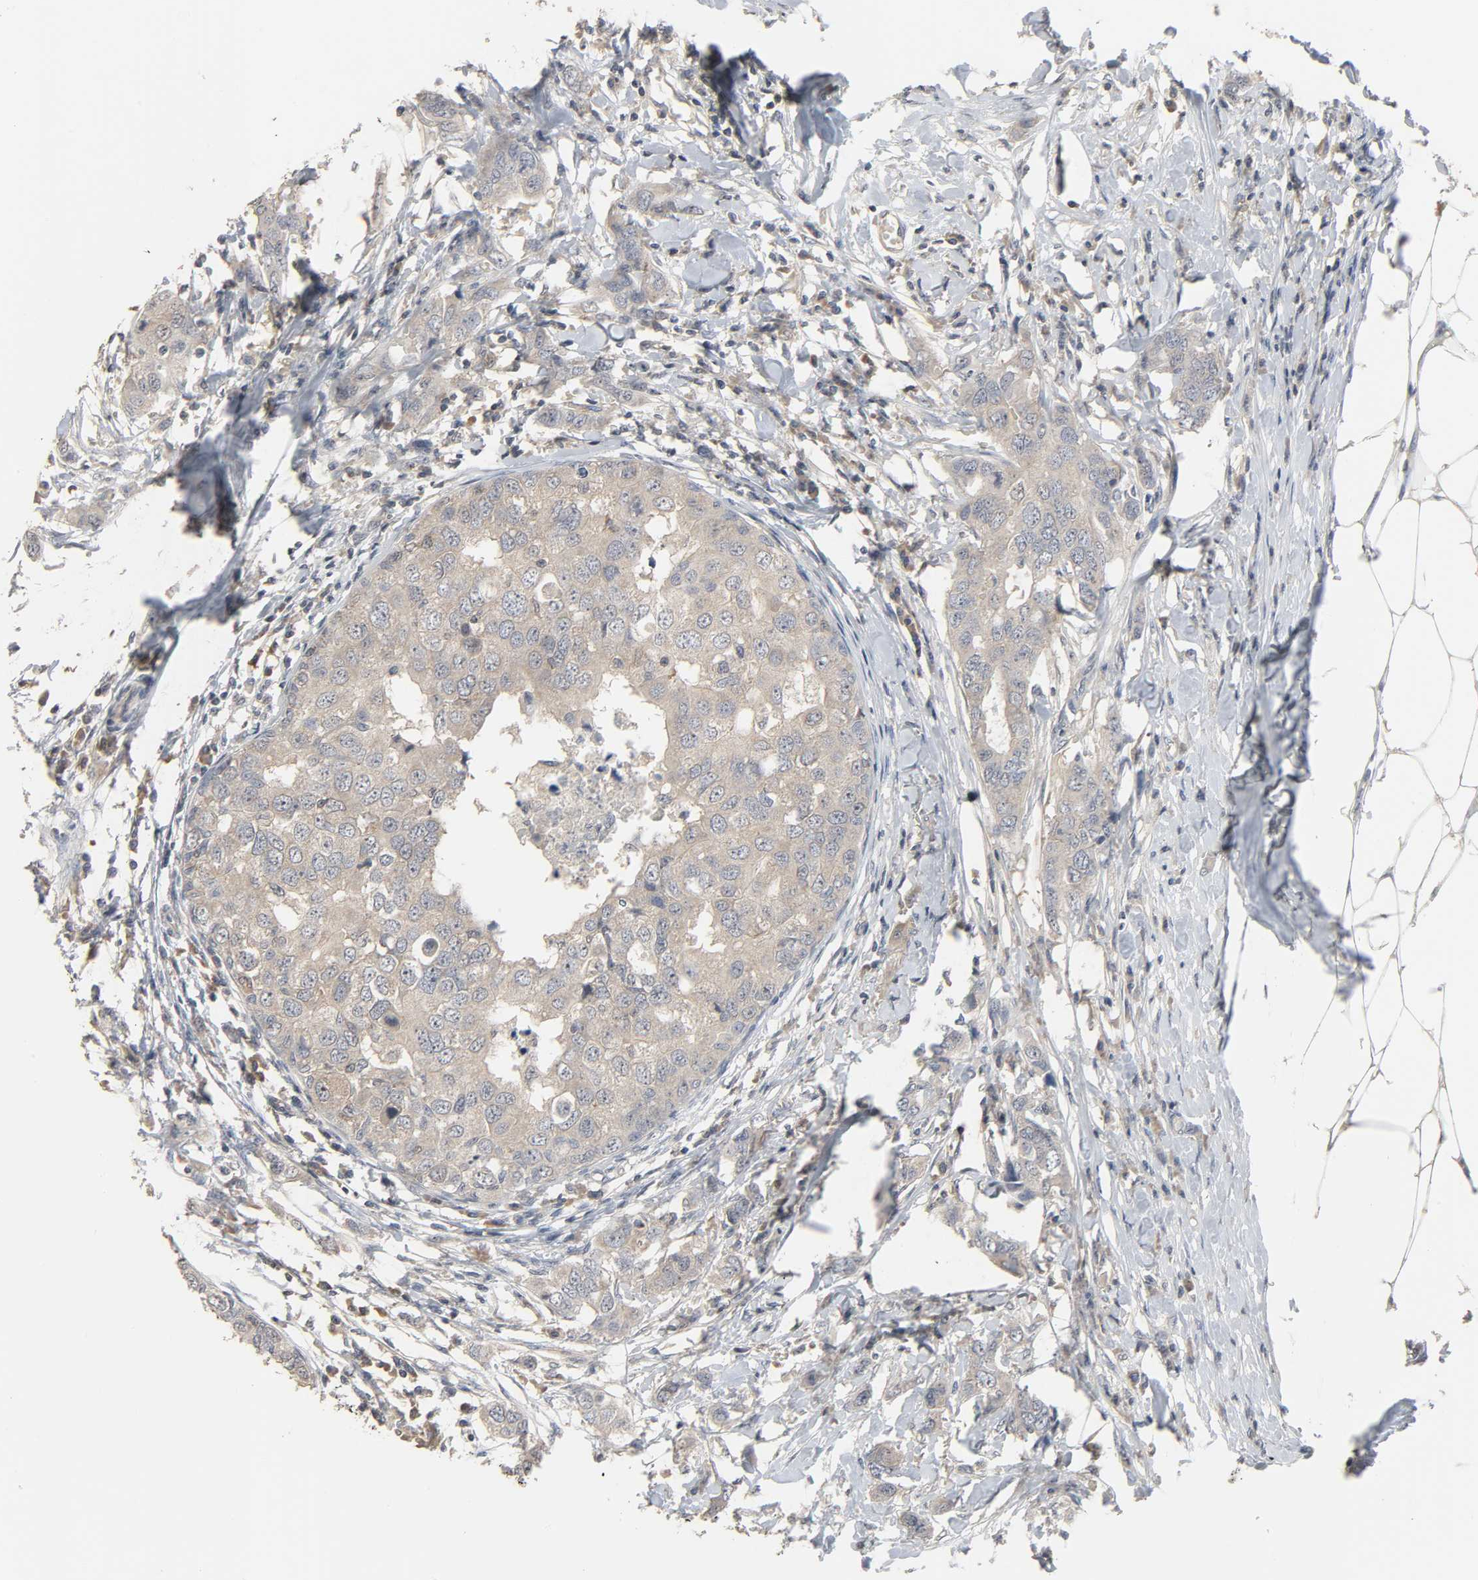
{"staining": {"intensity": "moderate", "quantity": ">75%", "location": "cytoplasmic/membranous"}, "tissue": "breast cancer", "cell_type": "Tumor cells", "image_type": "cancer", "snomed": [{"axis": "morphology", "description": "Duct carcinoma"}, {"axis": "topography", "description": "Breast"}], "caption": "The photomicrograph reveals immunohistochemical staining of infiltrating ductal carcinoma (breast). There is moderate cytoplasmic/membranous expression is appreciated in about >75% of tumor cells.", "gene": "PLEKHA2", "patient": {"sex": "female", "age": 50}}